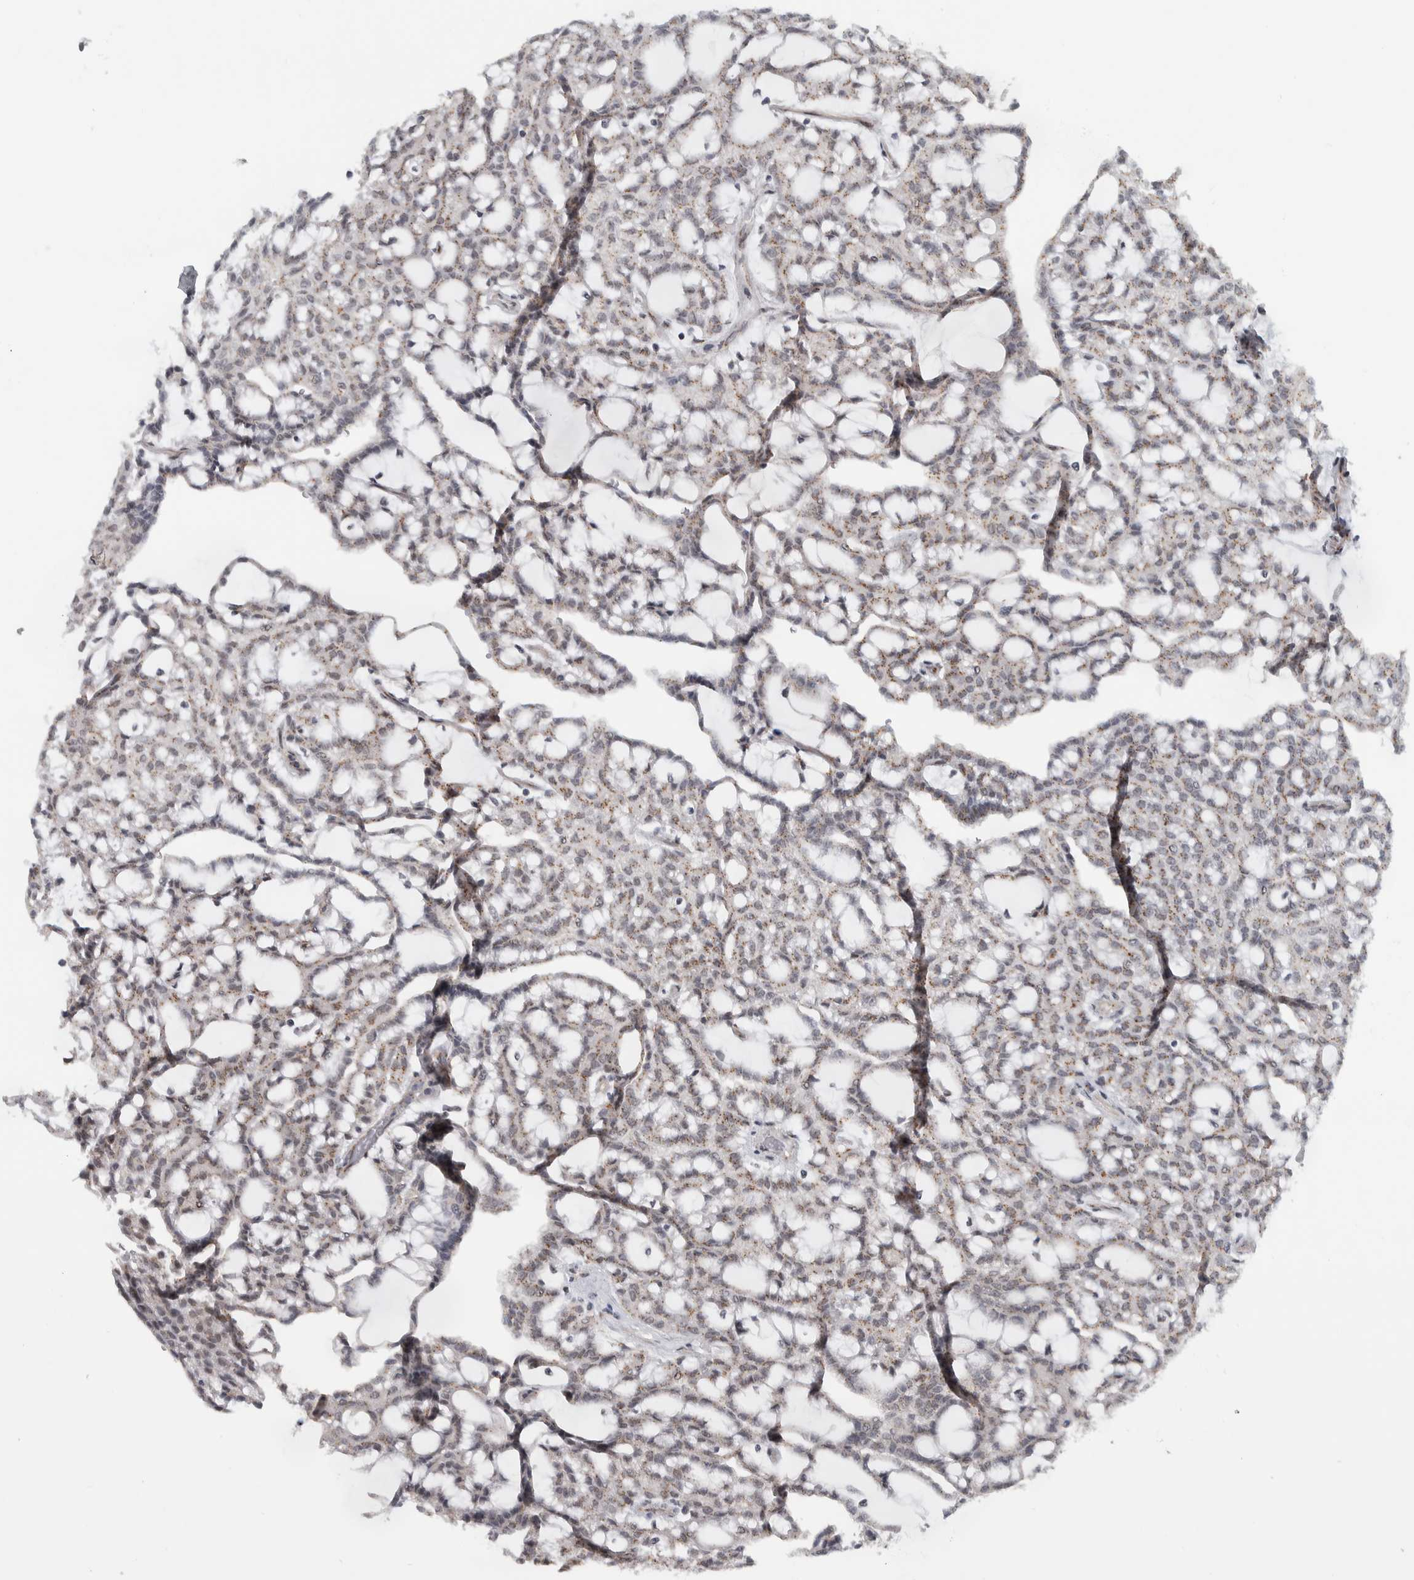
{"staining": {"intensity": "weak", "quantity": "25%-75%", "location": "cytoplasmic/membranous"}, "tissue": "renal cancer", "cell_type": "Tumor cells", "image_type": "cancer", "snomed": [{"axis": "morphology", "description": "Adenocarcinoma, NOS"}, {"axis": "topography", "description": "Kidney"}], "caption": "A histopathology image showing weak cytoplasmic/membranous positivity in about 25%-75% of tumor cells in renal cancer (adenocarcinoma), as visualized by brown immunohistochemical staining.", "gene": "ZMYND8", "patient": {"sex": "male", "age": 63}}